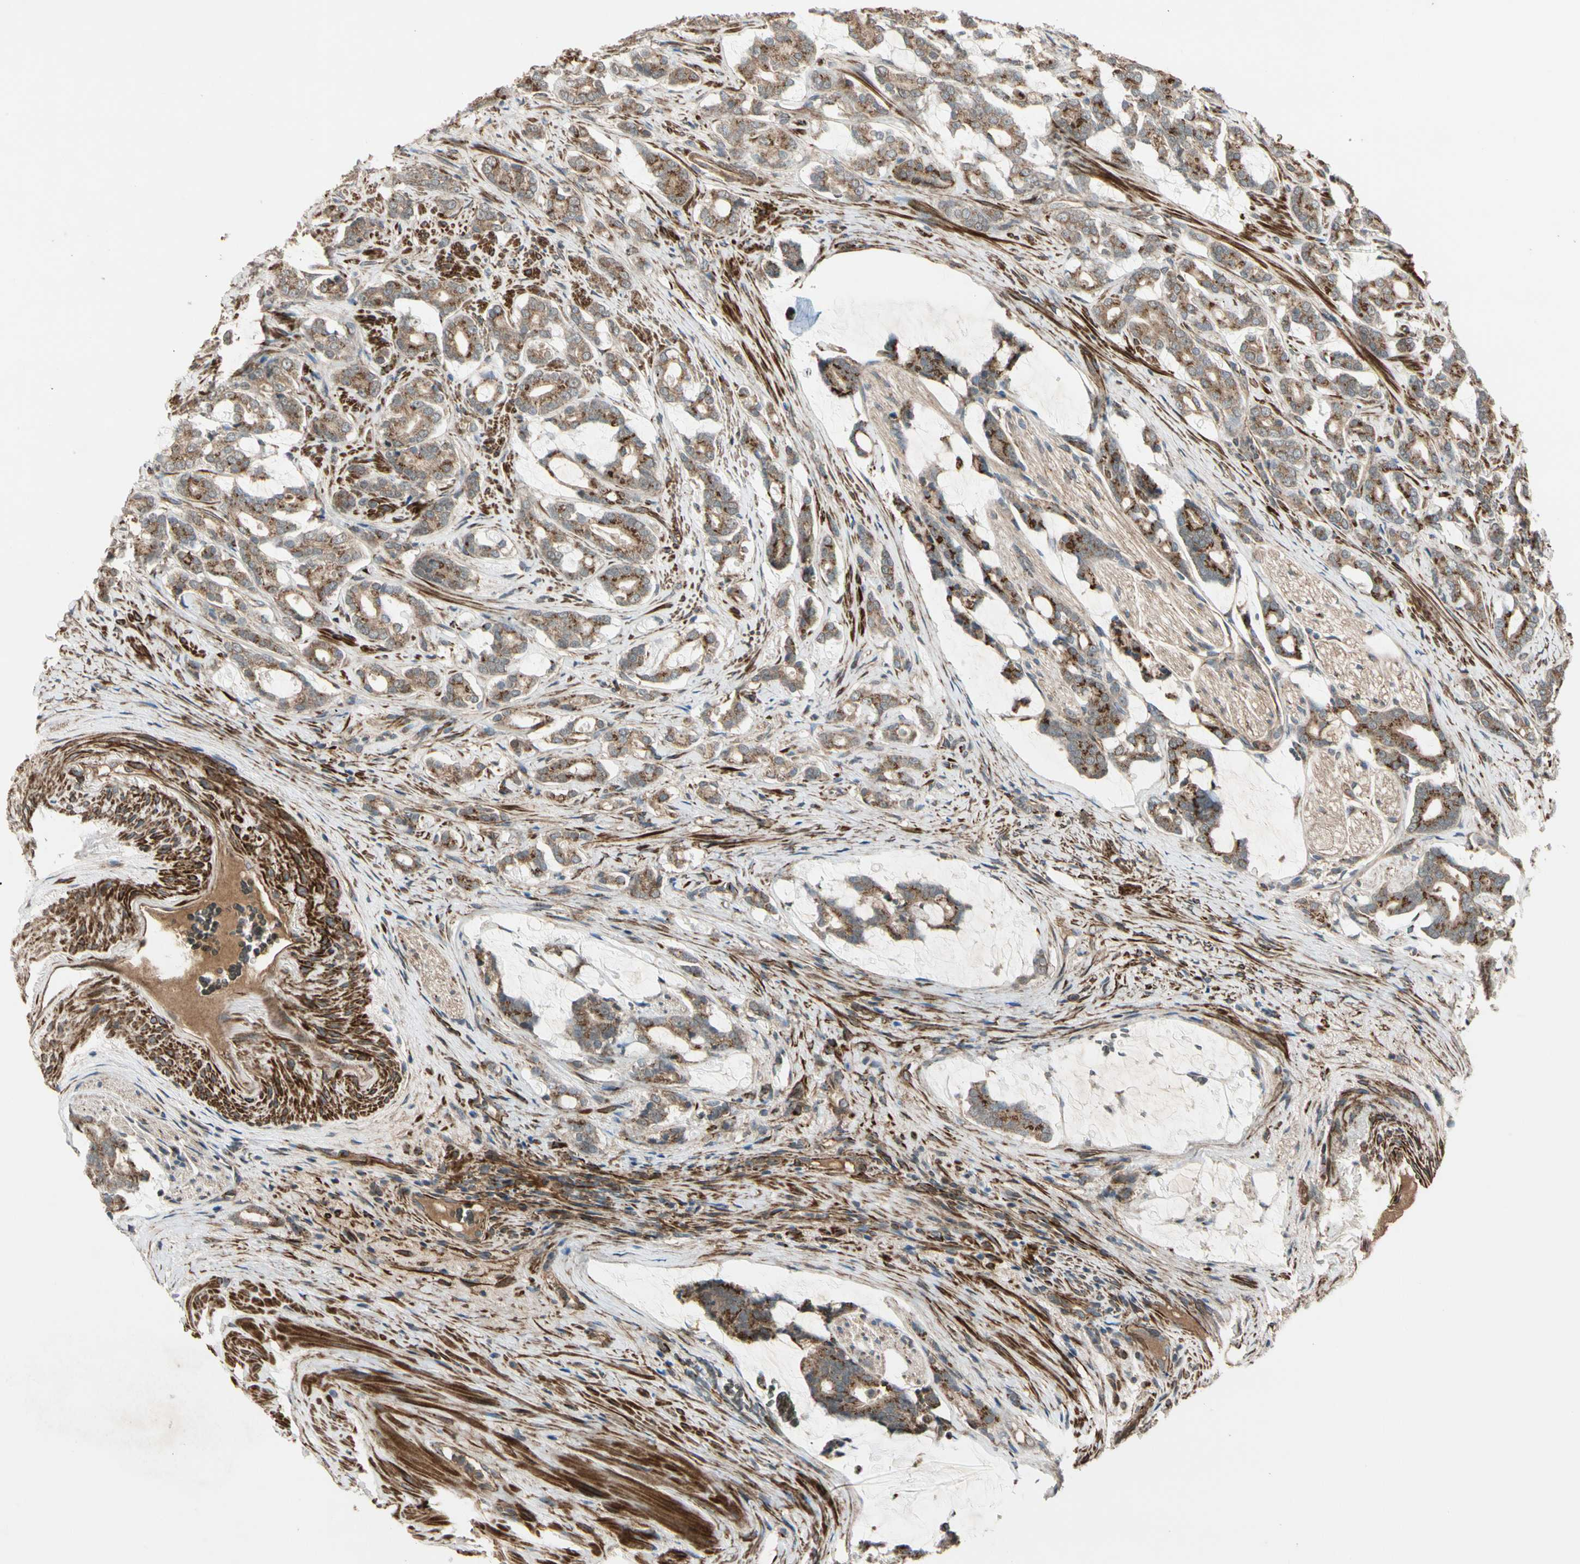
{"staining": {"intensity": "moderate", "quantity": ">75%", "location": "cytoplasmic/membranous"}, "tissue": "prostate cancer", "cell_type": "Tumor cells", "image_type": "cancer", "snomed": [{"axis": "morphology", "description": "Adenocarcinoma, Low grade"}, {"axis": "topography", "description": "Prostate"}], "caption": "Protein expression analysis of adenocarcinoma (low-grade) (prostate) reveals moderate cytoplasmic/membranous staining in about >75% of tumor cells. (Stains: DAB in brown, nuclei in blue, Microscopy: brightfield microscopy at high magnification).", "gene": "GCK", "patient": {"sex": "male", "age": 58}}